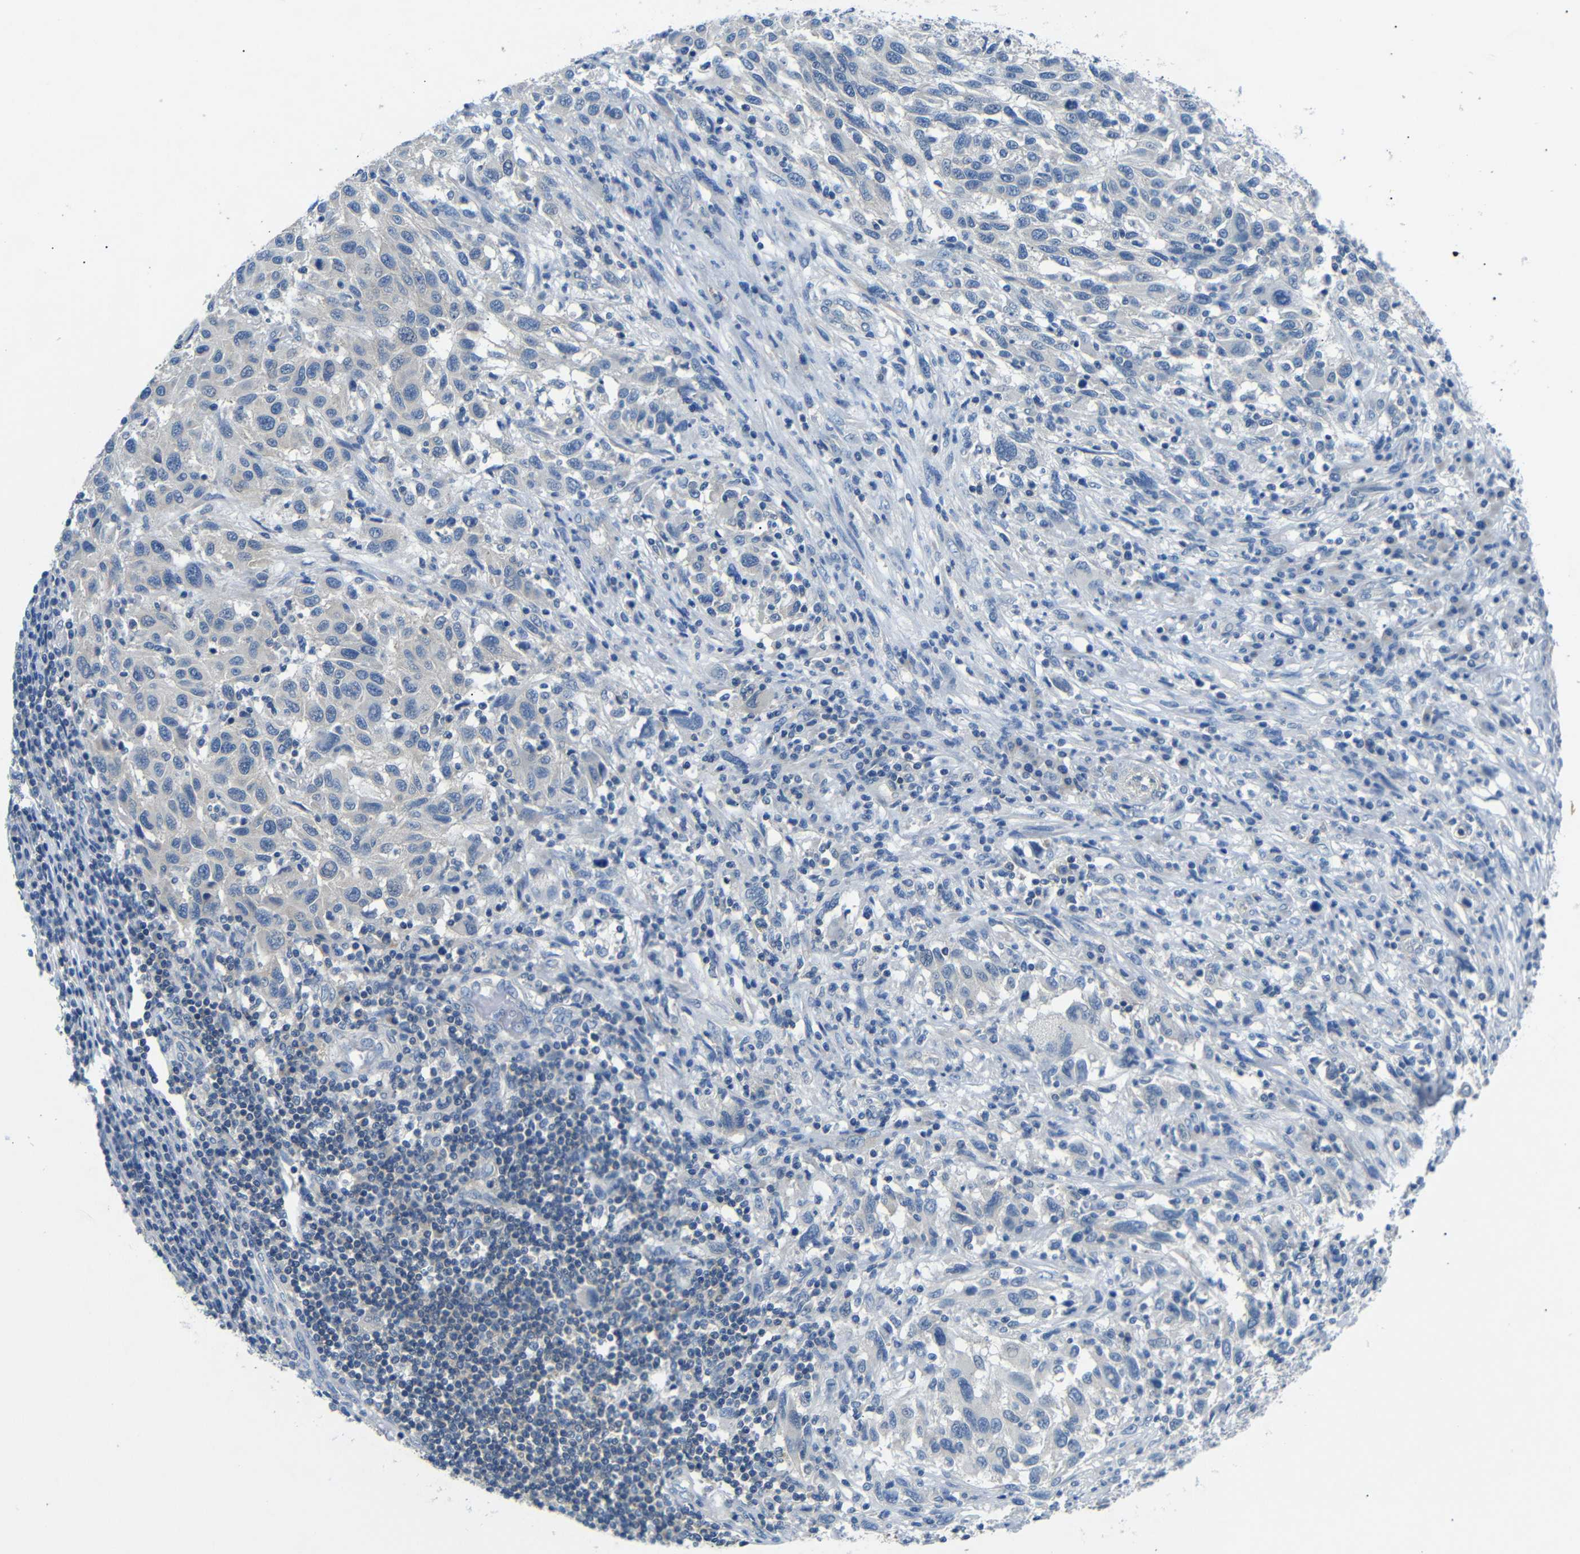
{"staining": {"intensity": "negative", "quantity": "none", "location": "none"}, "tissue": "melanoma", "cell_type": "Tumor cells", "image_type": "cancer", "snomed": [{"axis": "morphology", "description": "Malignant melanoma, Metastatic site"}, {"axis": "topography", "description": "Lymph node"}], "caption": "Immunohistochemistry (IHC) histopathology image of malignant melanoma (metastatic site) stained for a protein (brown), which displays no positivity in tumor cells.", "gene": "DCP1A", "patient": {"sex": "male", "age": 61}}